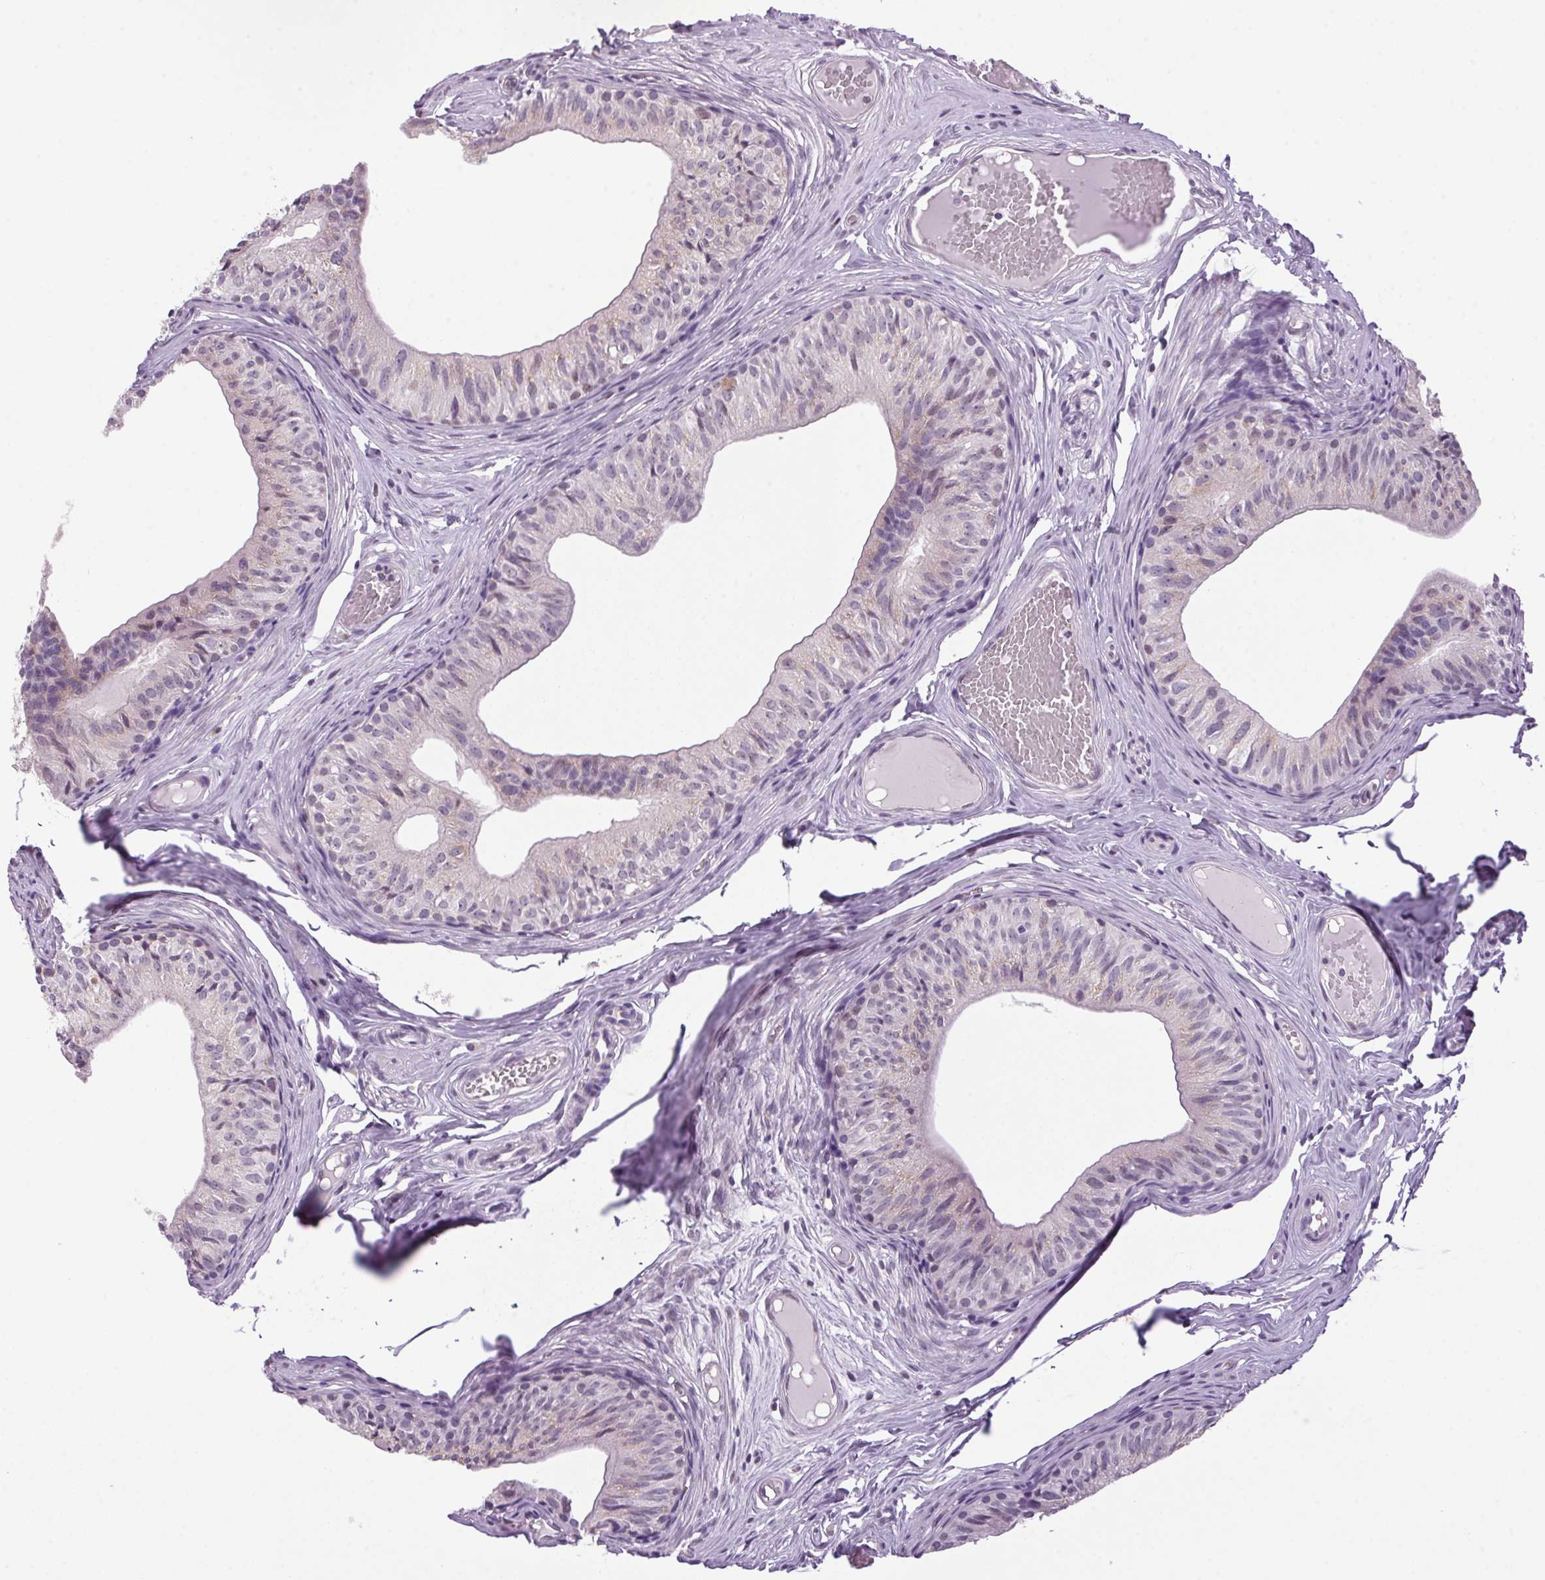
{"staining": {"intensity": "weak", "quantity": "25%-75%", "location": "cytoplasmic/membranous"}, "tissue": "epididymis", "cell_type": "Glandular cells", "image_type": "normal", "snomed": [{"axis": "morphology", "description": "Normal tissue, NOS"}, {"axis": "topography", "description": "Epididymis"}], "caption": "The image reveals immunohistochemical staining of benign epididymis. There is weak cytoplasmic/membranous positivity is identified in approximately 25%-75% of glandular cells. The staining was performed using DAB (3,3'-diaminobenzidine), with brown indicating positive protein expression. Nuclei are stained blue with hematoxylin.", "gene": "AKR1E2", "patient": {"sex": "male", "age": 25}}